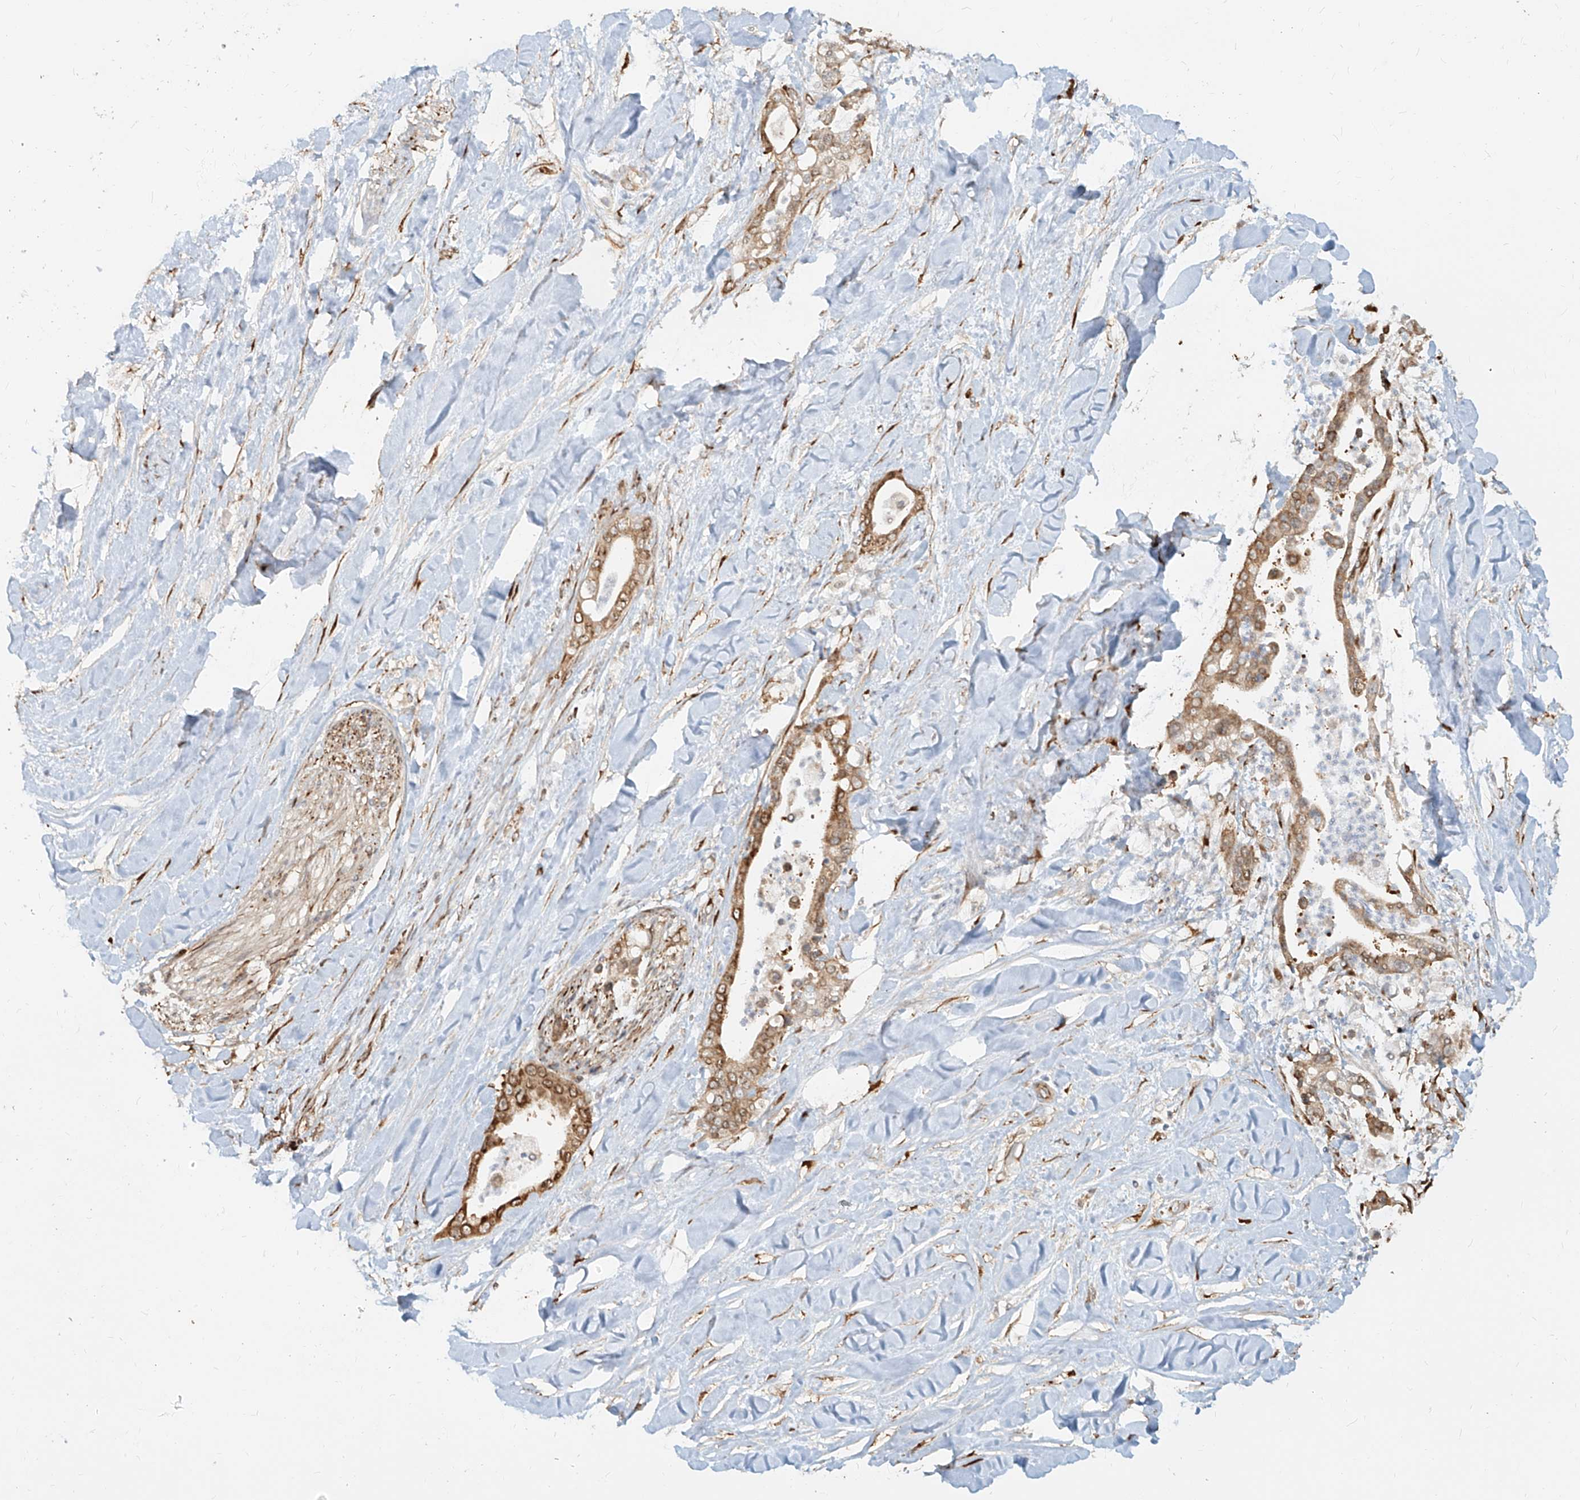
{"staining": {"intensity": "moderate", "quantity": ">75%", "location": "cytoplasmic/membranous"}, "tissue": "liver cancer", "cell_type": "Tumor cells", "image_type": "cancer", "snomed": [{"axis": "morphology", "description": "Cholangiocarcinoma"}, {"axis": "topography", "description": "Liver"}], "caption": "A micrograph showing moderate cytoplasmic/membranous staining in approximately >75% of tumor cells in liver cholangiocarcinoma, as visualized by brown immunohistochemical staining.", "gene": "UBE2K", "patient": {"sex": "female", "age": 54}}